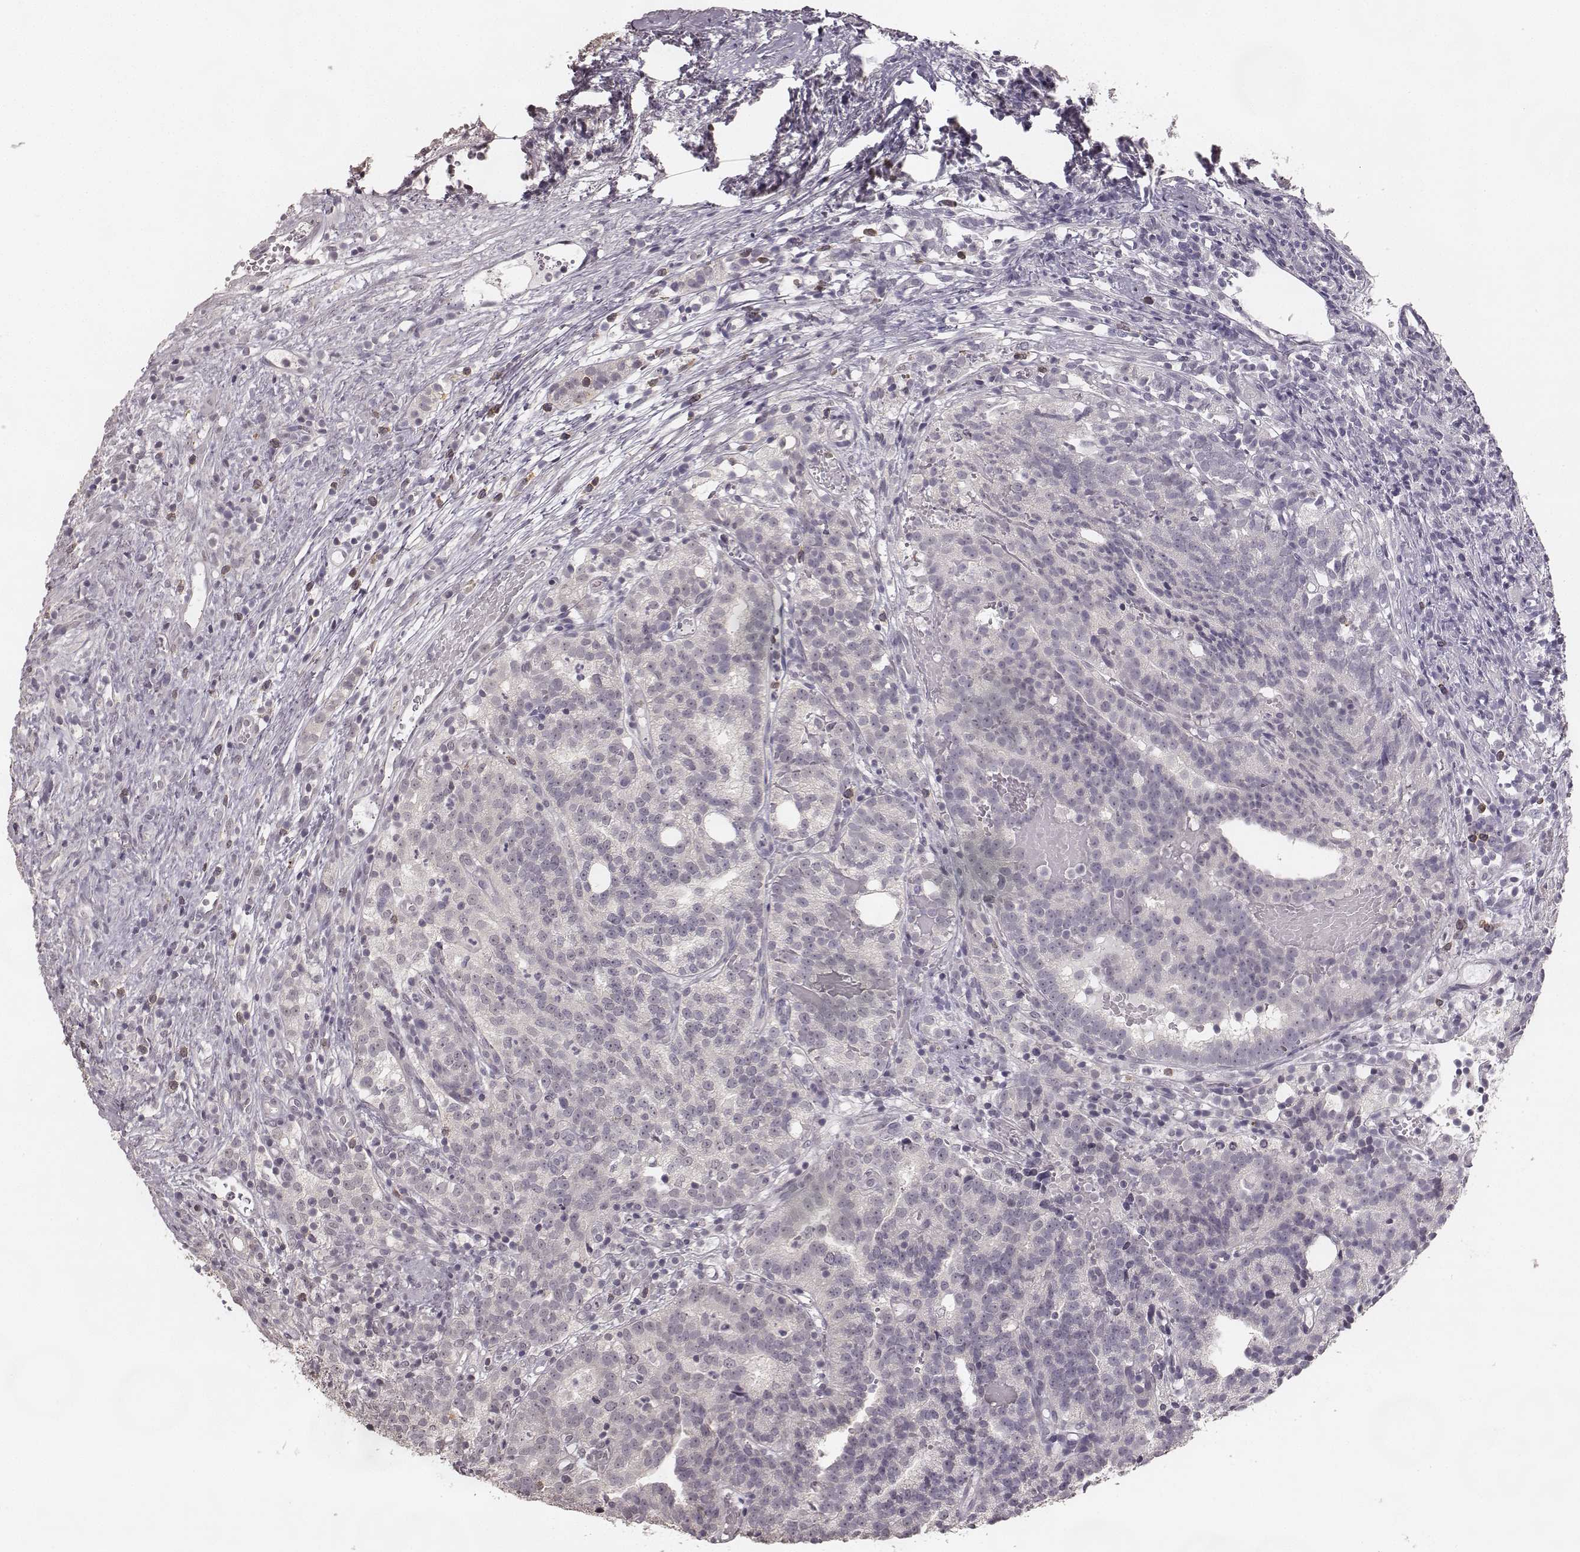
{"staining": {"intensity": "negative", "quantity": "none", "location": "none"}, "tissue": "prostate cancer", "cell_type": "Tumor cells", "image_type": "cancer", "snomed": [{"axis": "morphology", "description": "Adenocarcinoma, High grade"}, {"axis": "topography", "description": "Prostate"}], "caption": "Human prostate cancer (adenocarcinoma (high-grade)) stained for a protein using immunohistochemistry demonstrates no staining in tumor cells.", "gene": "LY6K", "patient": {"sex": "male", "age": 53}}